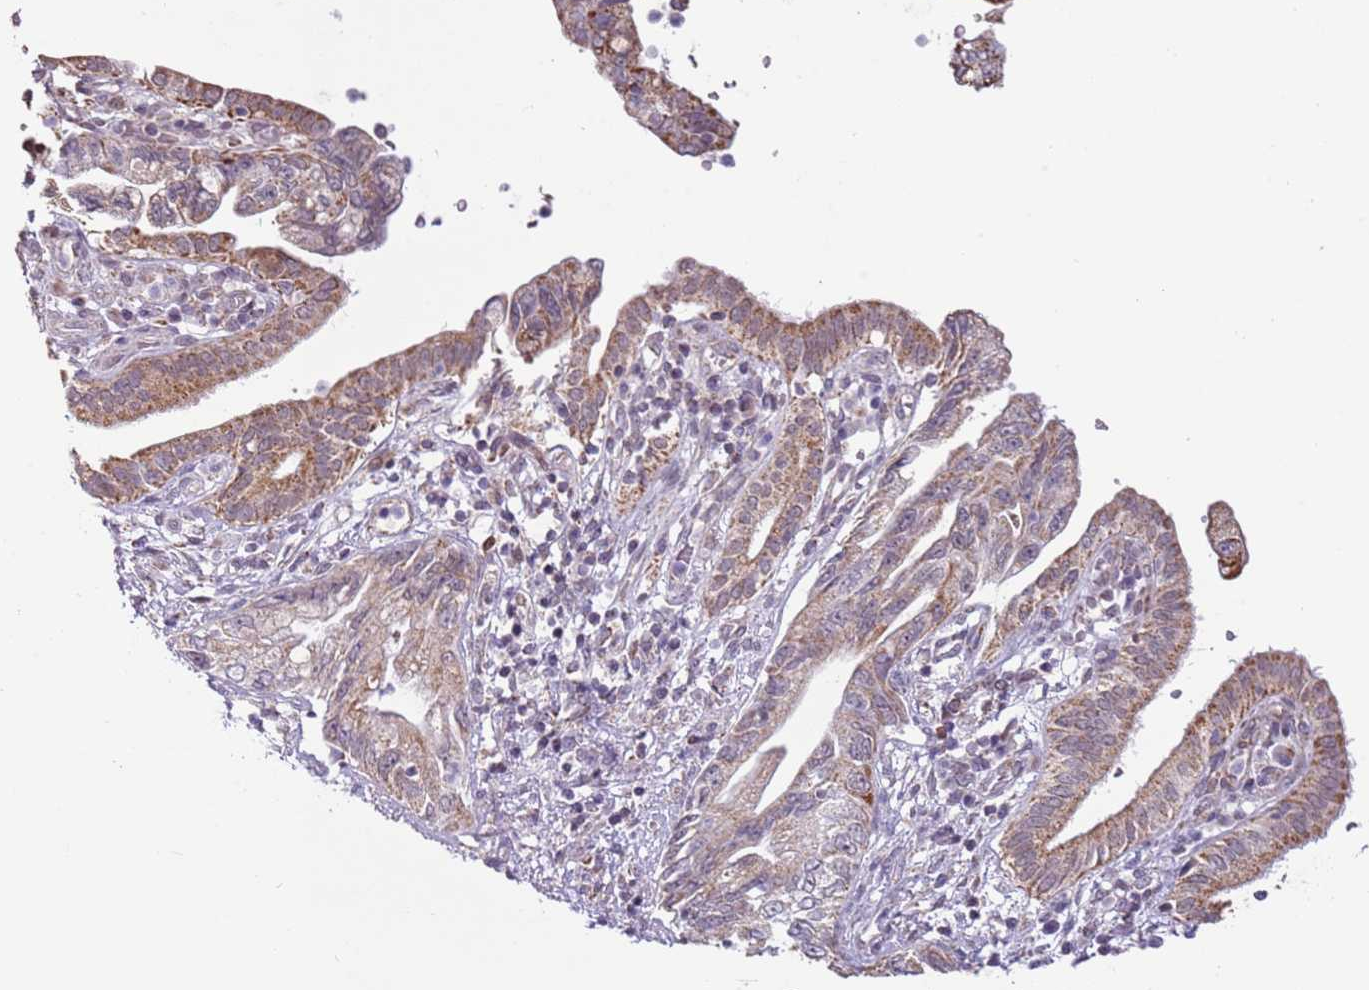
{"staining": {"intensity": "moderate", "quantity": ">75%", "location": "cytoplasmic/membranous"}, "tissue": "pancreatic cancer", "cell_type": "Tumor cells", "image_type": "cancer", "snomed": [{"axis": "morphology", "description": "Adenocarcinoma, NOS"}, {"axis": "topography", "description": "Pancreas"}], "caption": "Immunohistochemical staining of human adenocarcinoma (pancreatic) displays medium levels of moderate cytoplasmic/membranous expression in about >75% of tumor cells. Using DAB (brown) and hematoxylin (blue) stains, captured at high magnification using brightfield microscopy.", "gene": "MLLT11", "patient": {"sex": "female", "age": 73}}